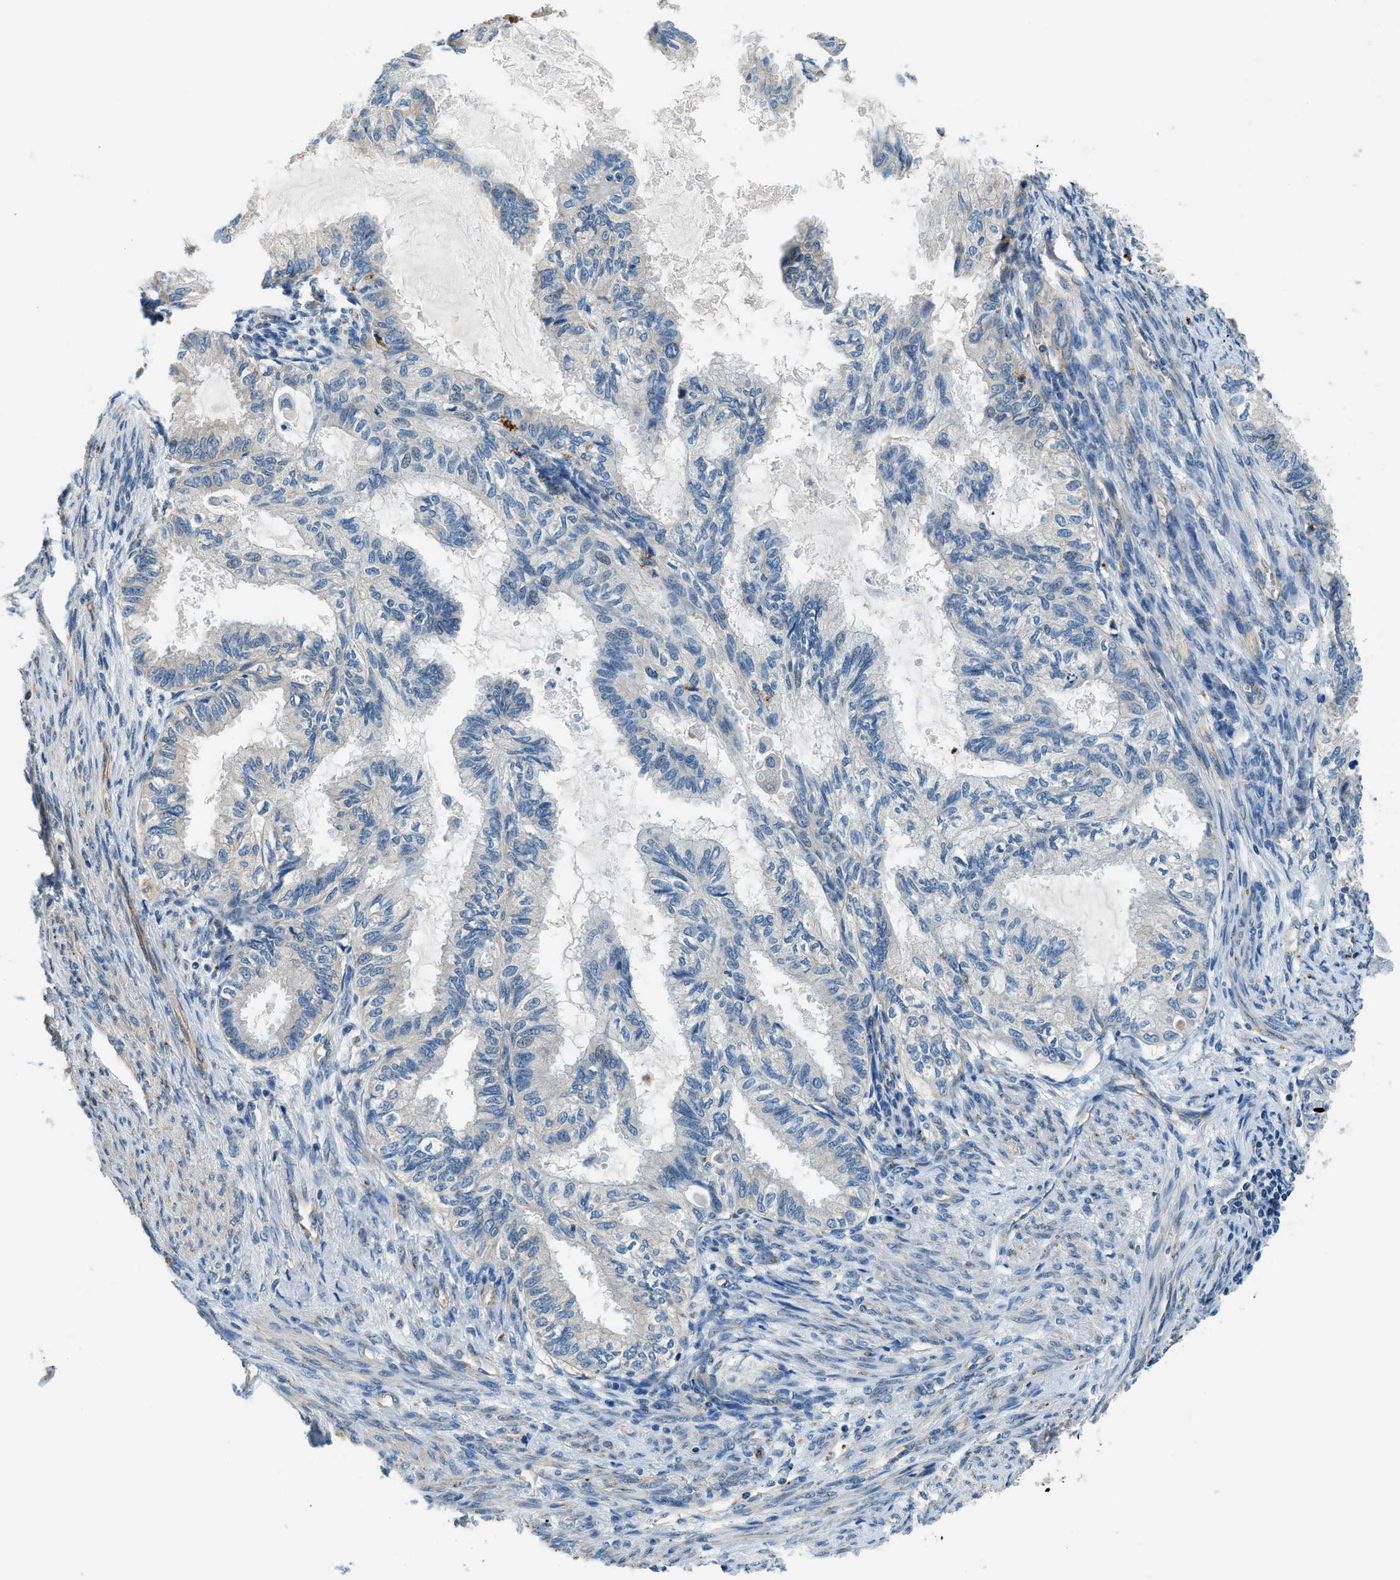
{"staining": {"intensity": "weak", "quantity": "<25%", "location": "cytoplasmic/membranous"}, "tissue": "cervical cancer", "cell_type": "Tumor cells", "image_type": "cancer", "snomed": [{"axis": "morphology", "description": "Normal tissue, NOS"}, {"axis": "morphology", "description": "Adenocarcinoma, NOS"}, {"axis": "topography", "description": "Cervix"}, {"axis": "topography", "description": "Endometrium"}], "caption": "Tumor cells are negative for brown protein staining in cervical cancer.", "gene": "SLC19A2", "patient": {"sex": "female", "age": 86}}